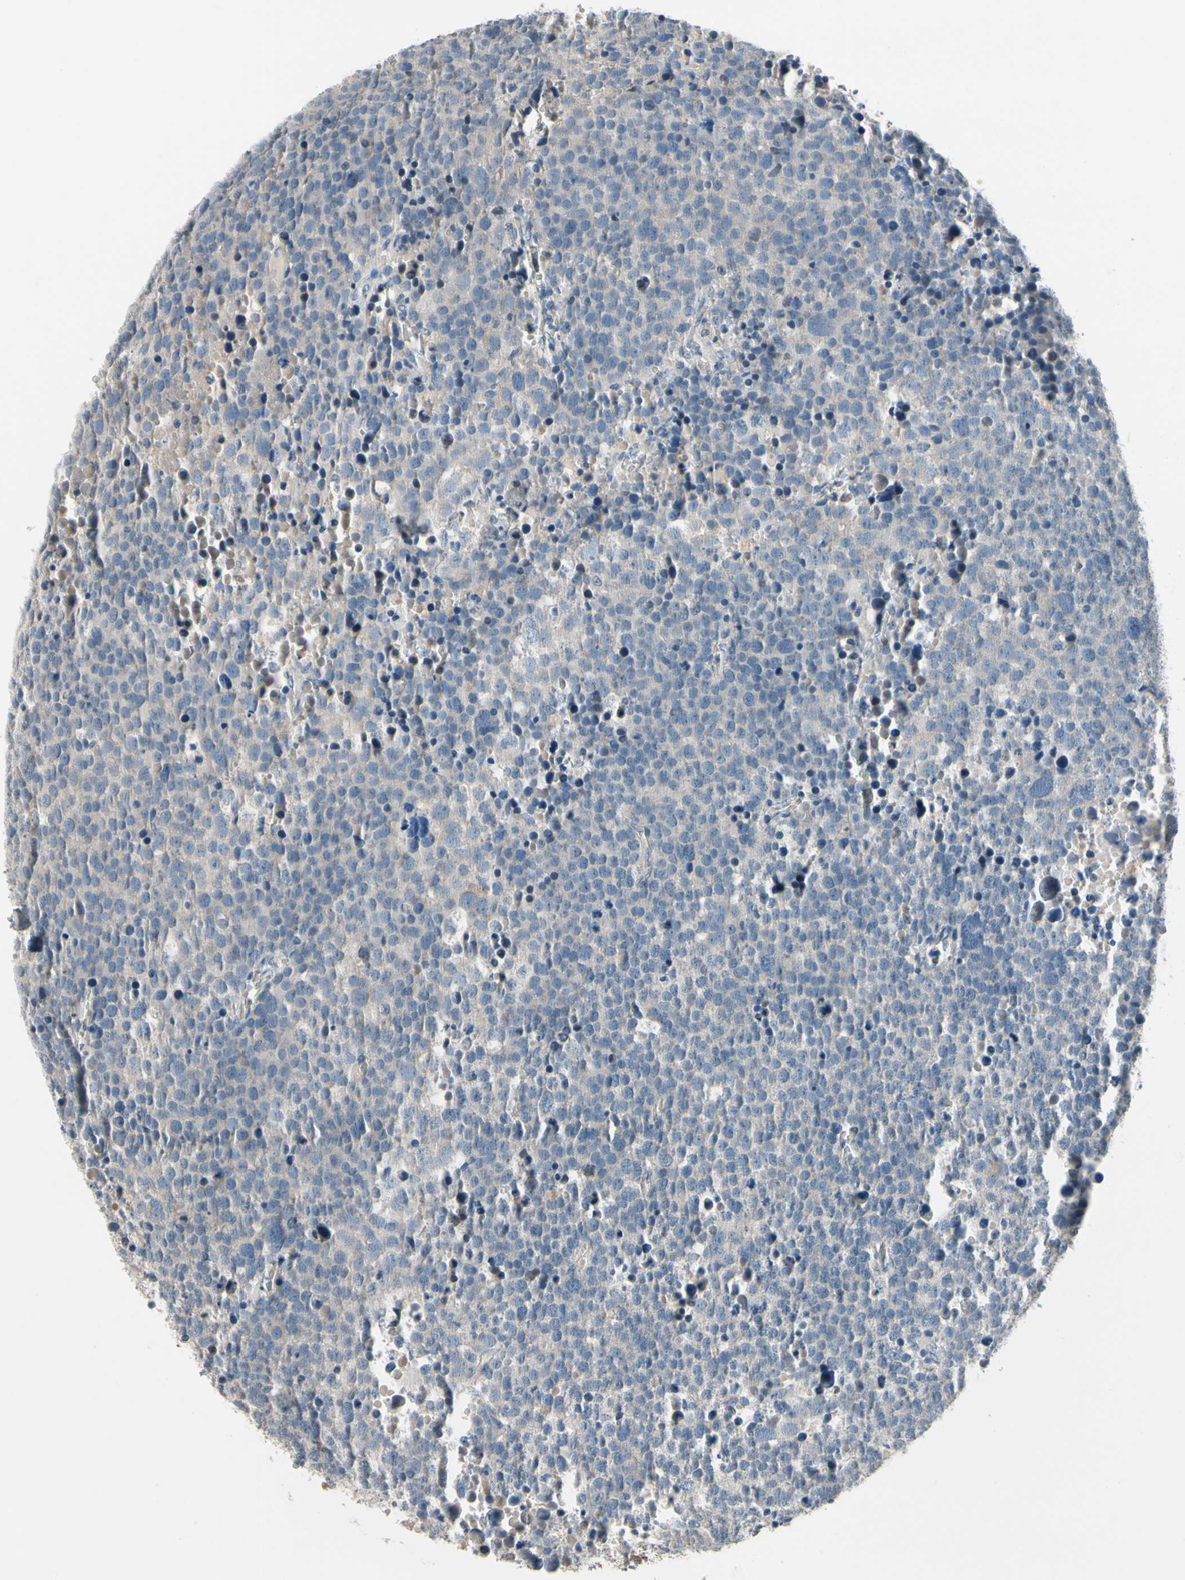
{"staining": {"intensity": "negative", "quantity": "none", "location": "none"}, "tissue": "testis cancer", "cell_type": "Tumor cells", "image_type": "cancer", "snomed": [{"axis": "morphology", "description": "Seminoma, NOS"}, {"axis": "topography", "description": "Testis"}], "caption": "The histopathology image demonstrates no staining of tumor cells in testis seminoma.", "gene": "SELENOK", "patient": {"sex": "male", "age": 71}}